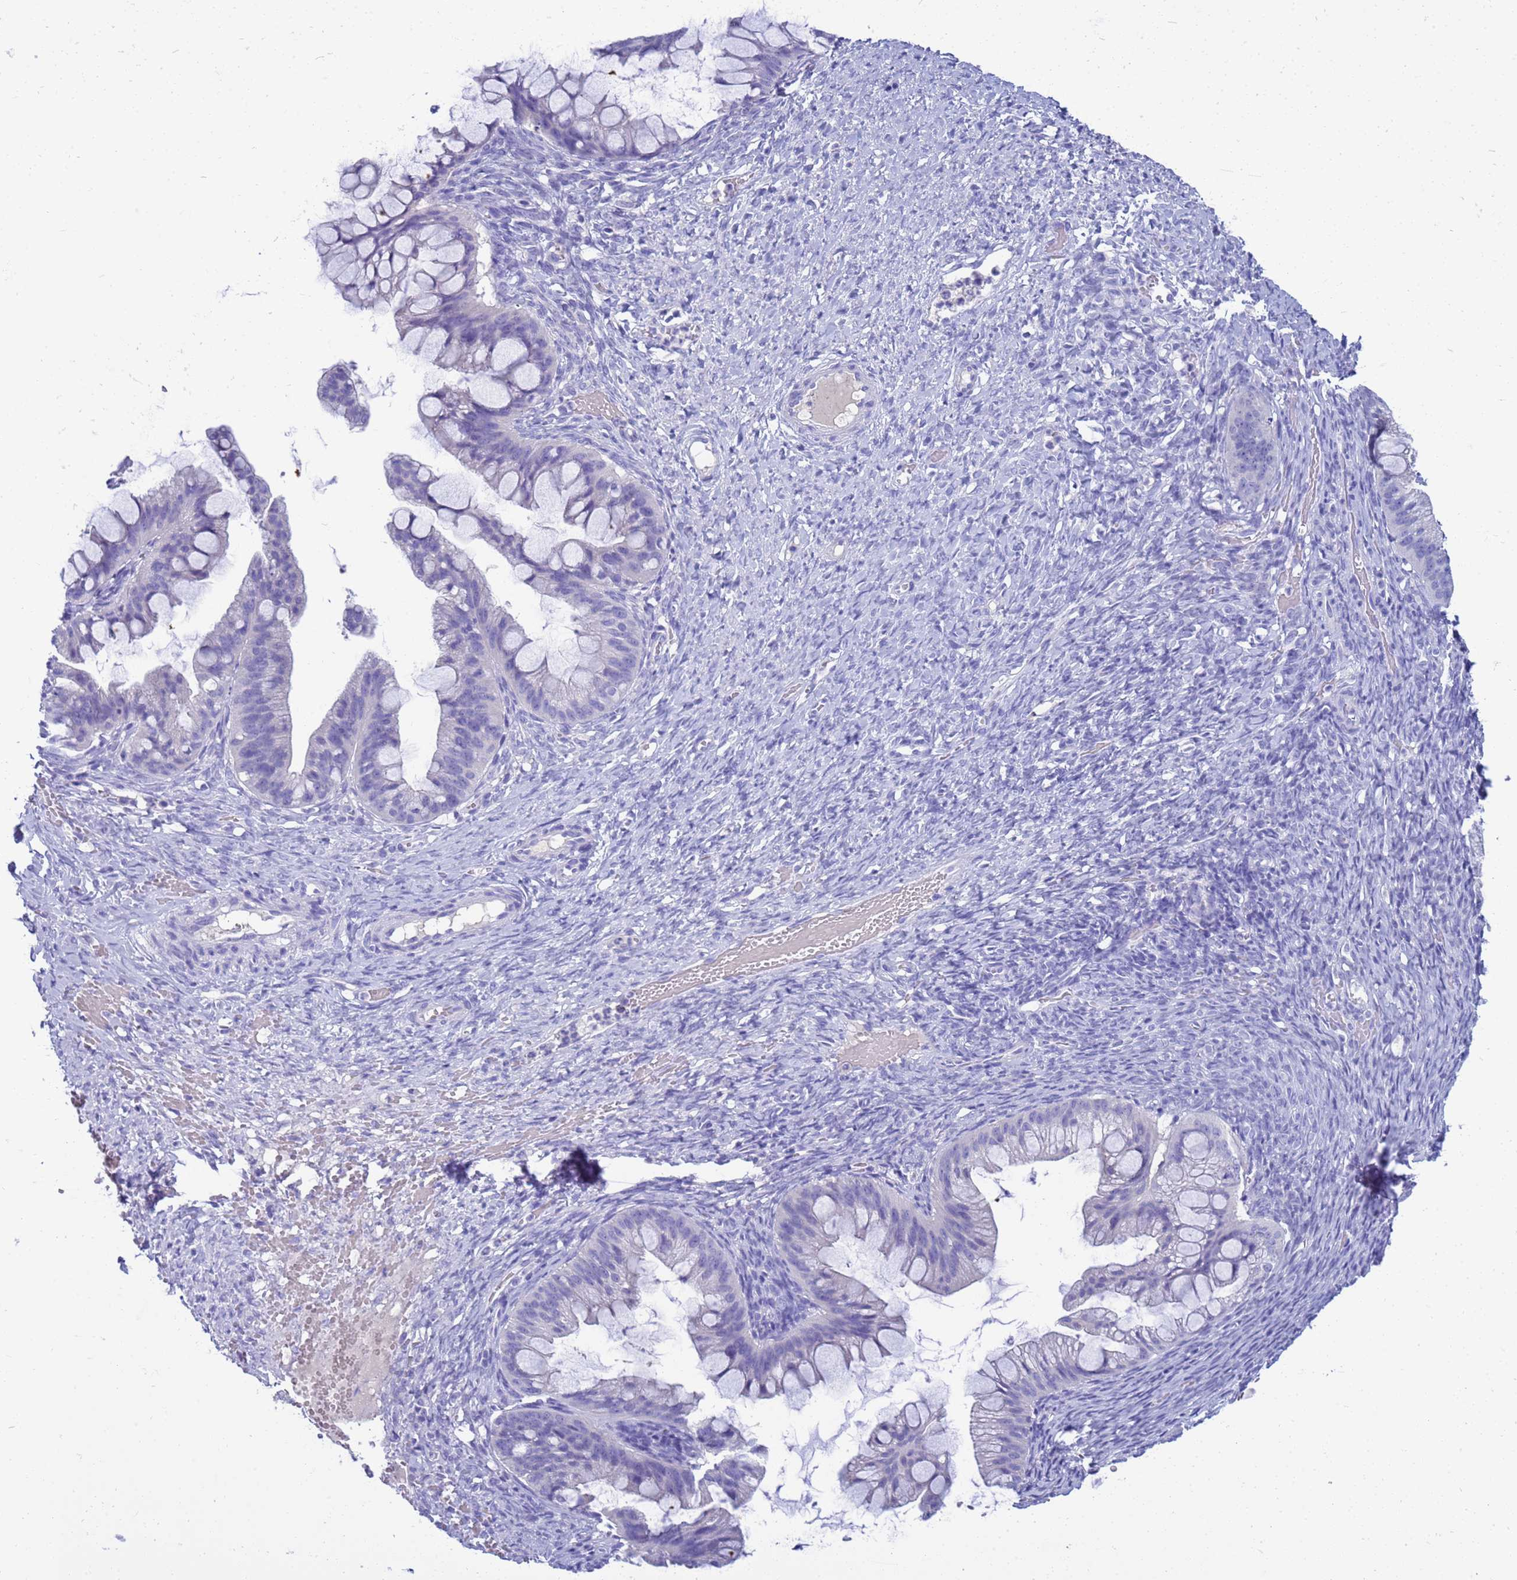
{"staining": {"intensity": "negative", "quantity": "none", "location": "none"}, "tissue": "ovarian cancer", "cell_type": "Tumor cells", "image_type": "cancer", "snomed": [{"axis": "morphology", "description": "Cystadenocarcinoma, mucinous, NOS"}, {"axis": "topography", "description": "Ovary"}], "caption": "This is an immunohistochemistry photomicrograph of human ovarian cancer. There is no positivity in tumor cells.", "gene": "SYCN", "patient": {"sex": "female", "age": 73}}